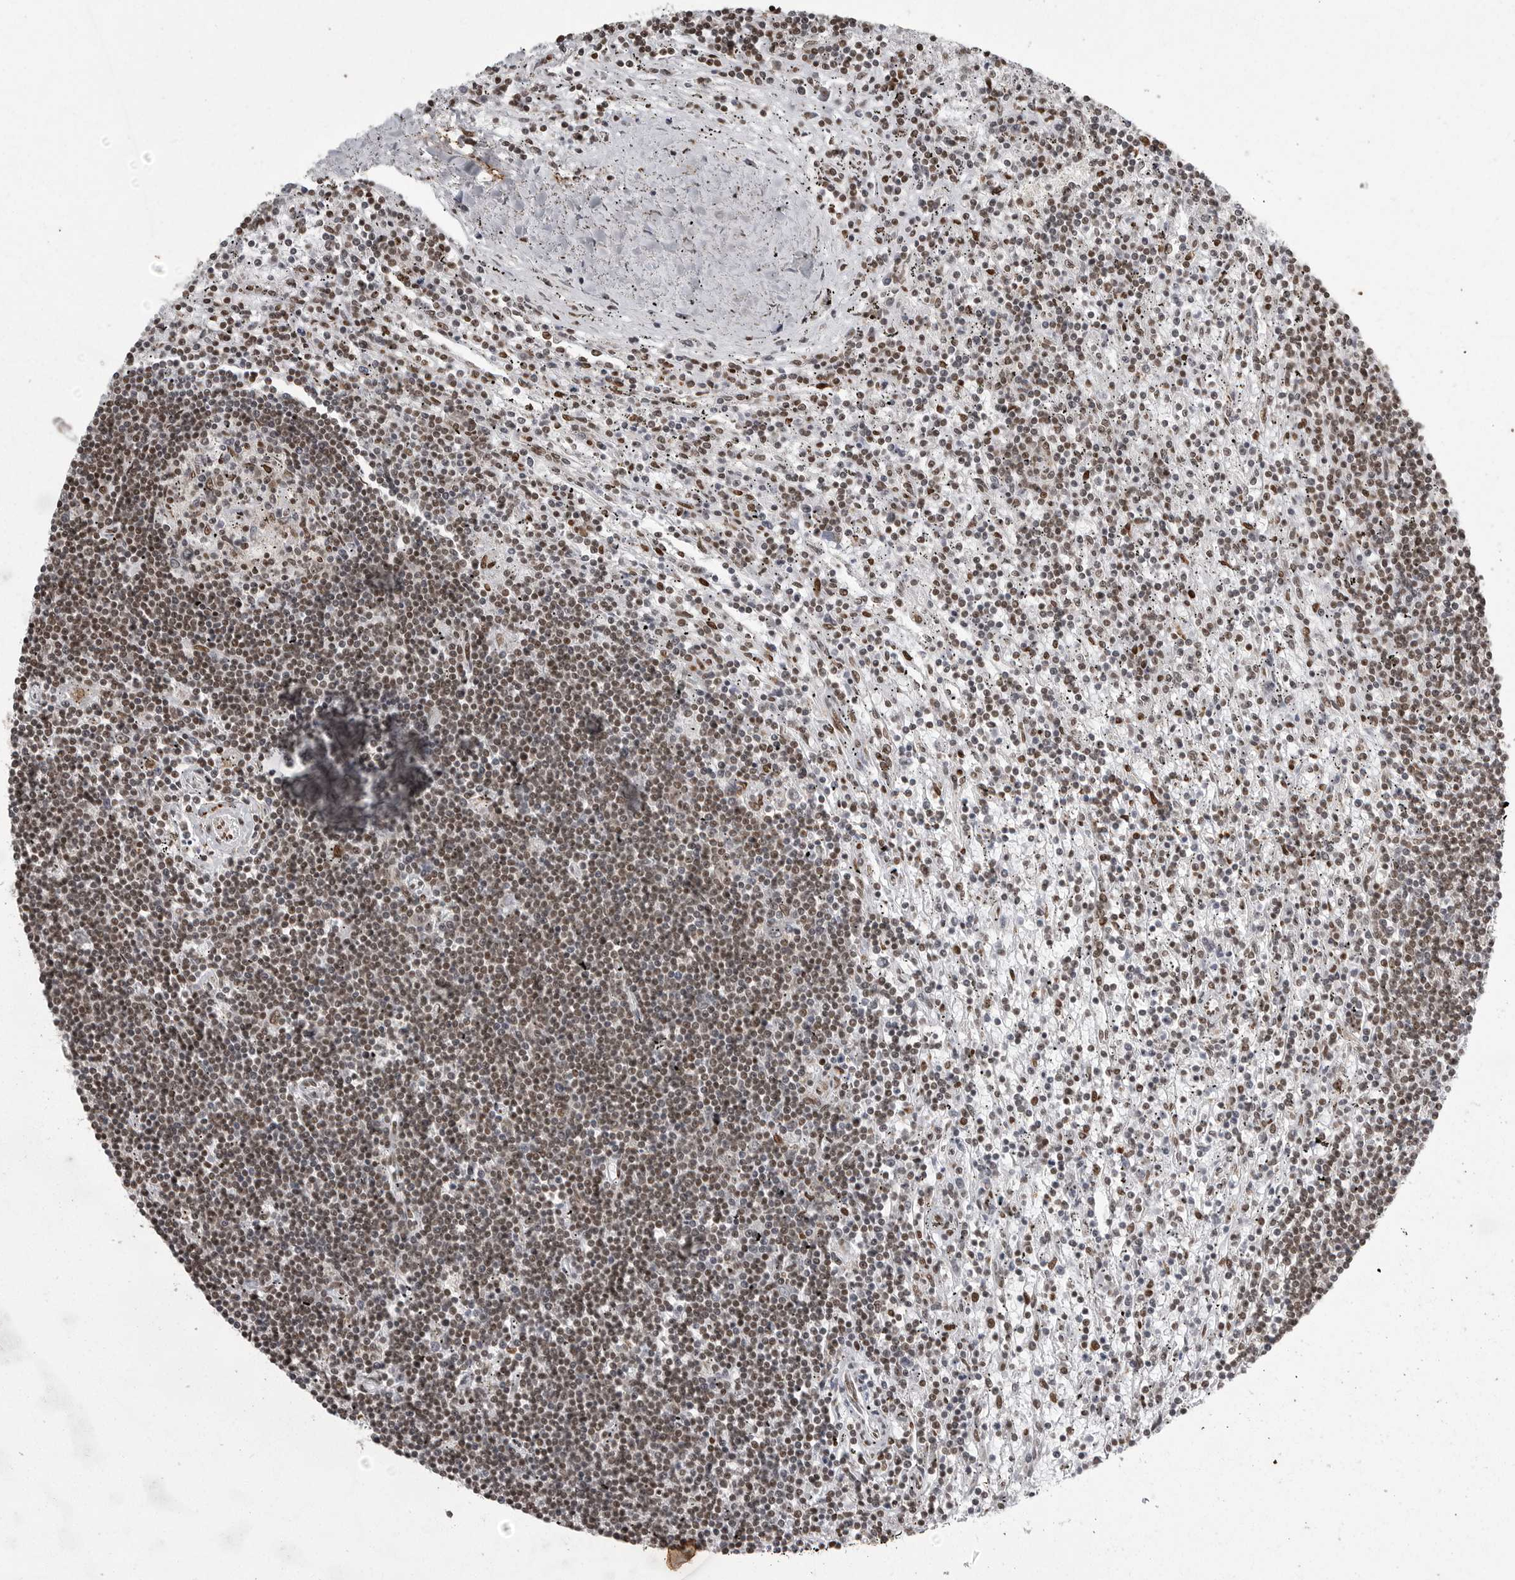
{"staining": {"intensity": "moderate", "quantity": ">75%", "location": "nuclear"}, "tissue": "lymphoma", "cell_type": "Tumor cells", "image_type": "cancer", "snomed": [{"axis": "morphology", "description": "Malignant lymphoma, non-Hodgkin's type, Low grade"}, {"axis": "topography", "description": "Spleen"}], "caption": "Tumor cells display moderate nuclear expression in about >75% of cells in lymphoma. (DAB (3,3'-diaminobenzidine) = brown stain, brightfield microscopy at high magnification).", "gene": "YAF2", "patient": {"sex": "male", "age": 76}}